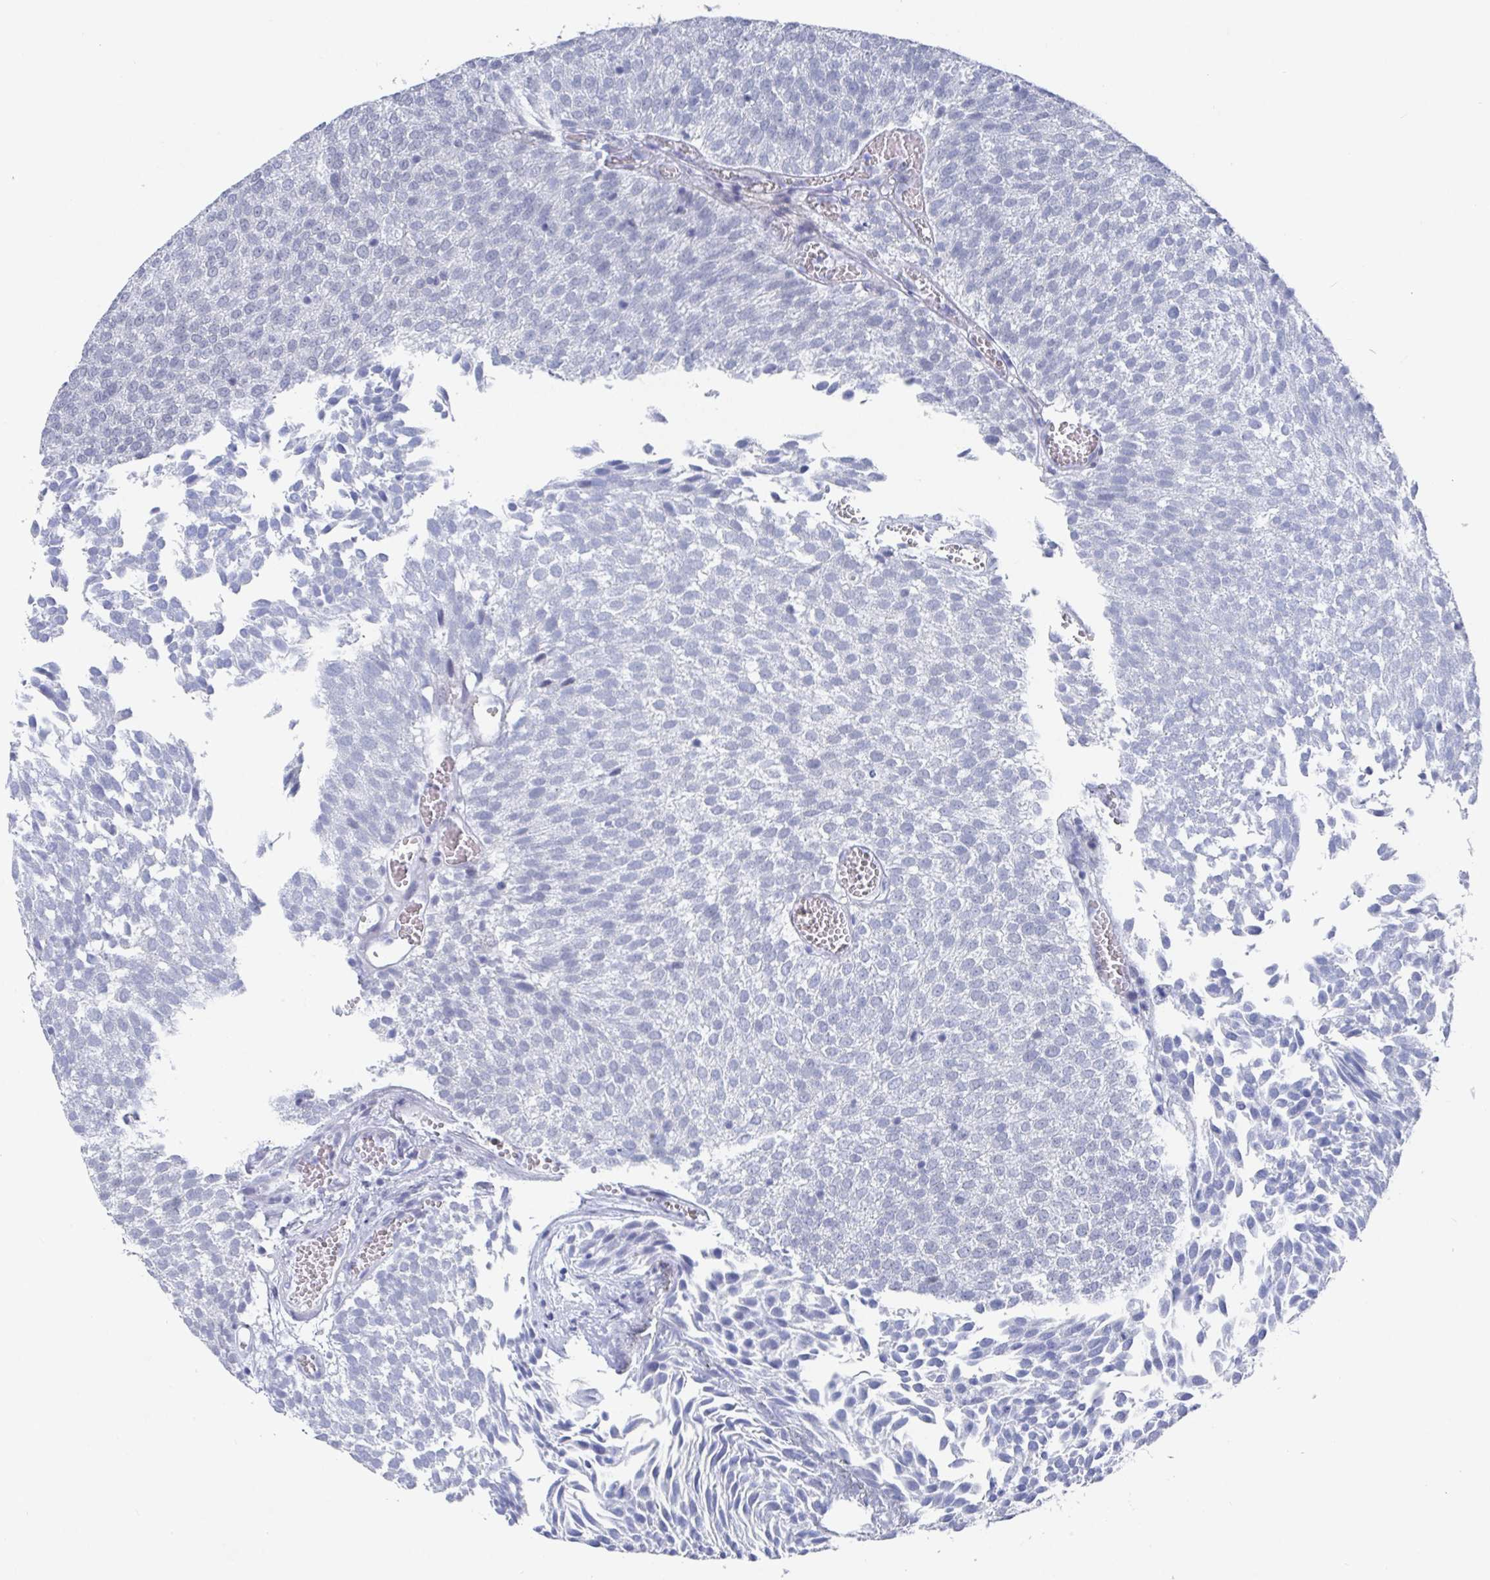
{"staining": {"intensity": "negative", "quantity": "none", "location": "none"}, "tissue": "urothelial cancer", "cell_type": "Tumor cells", "image_type": "cancer", "snomed": [{"axis": "morphology", "description": "Urothelial carcinoma, Low grade"}, {"axis": "topography", "description": "Urinary bladder"}], "caption": "The IHC histopathology image has no significant positivity in tumor cells of urothelial cancer tissue.", "gene": "CAMKV", "patient": {"sex": "female", "age": 79}}